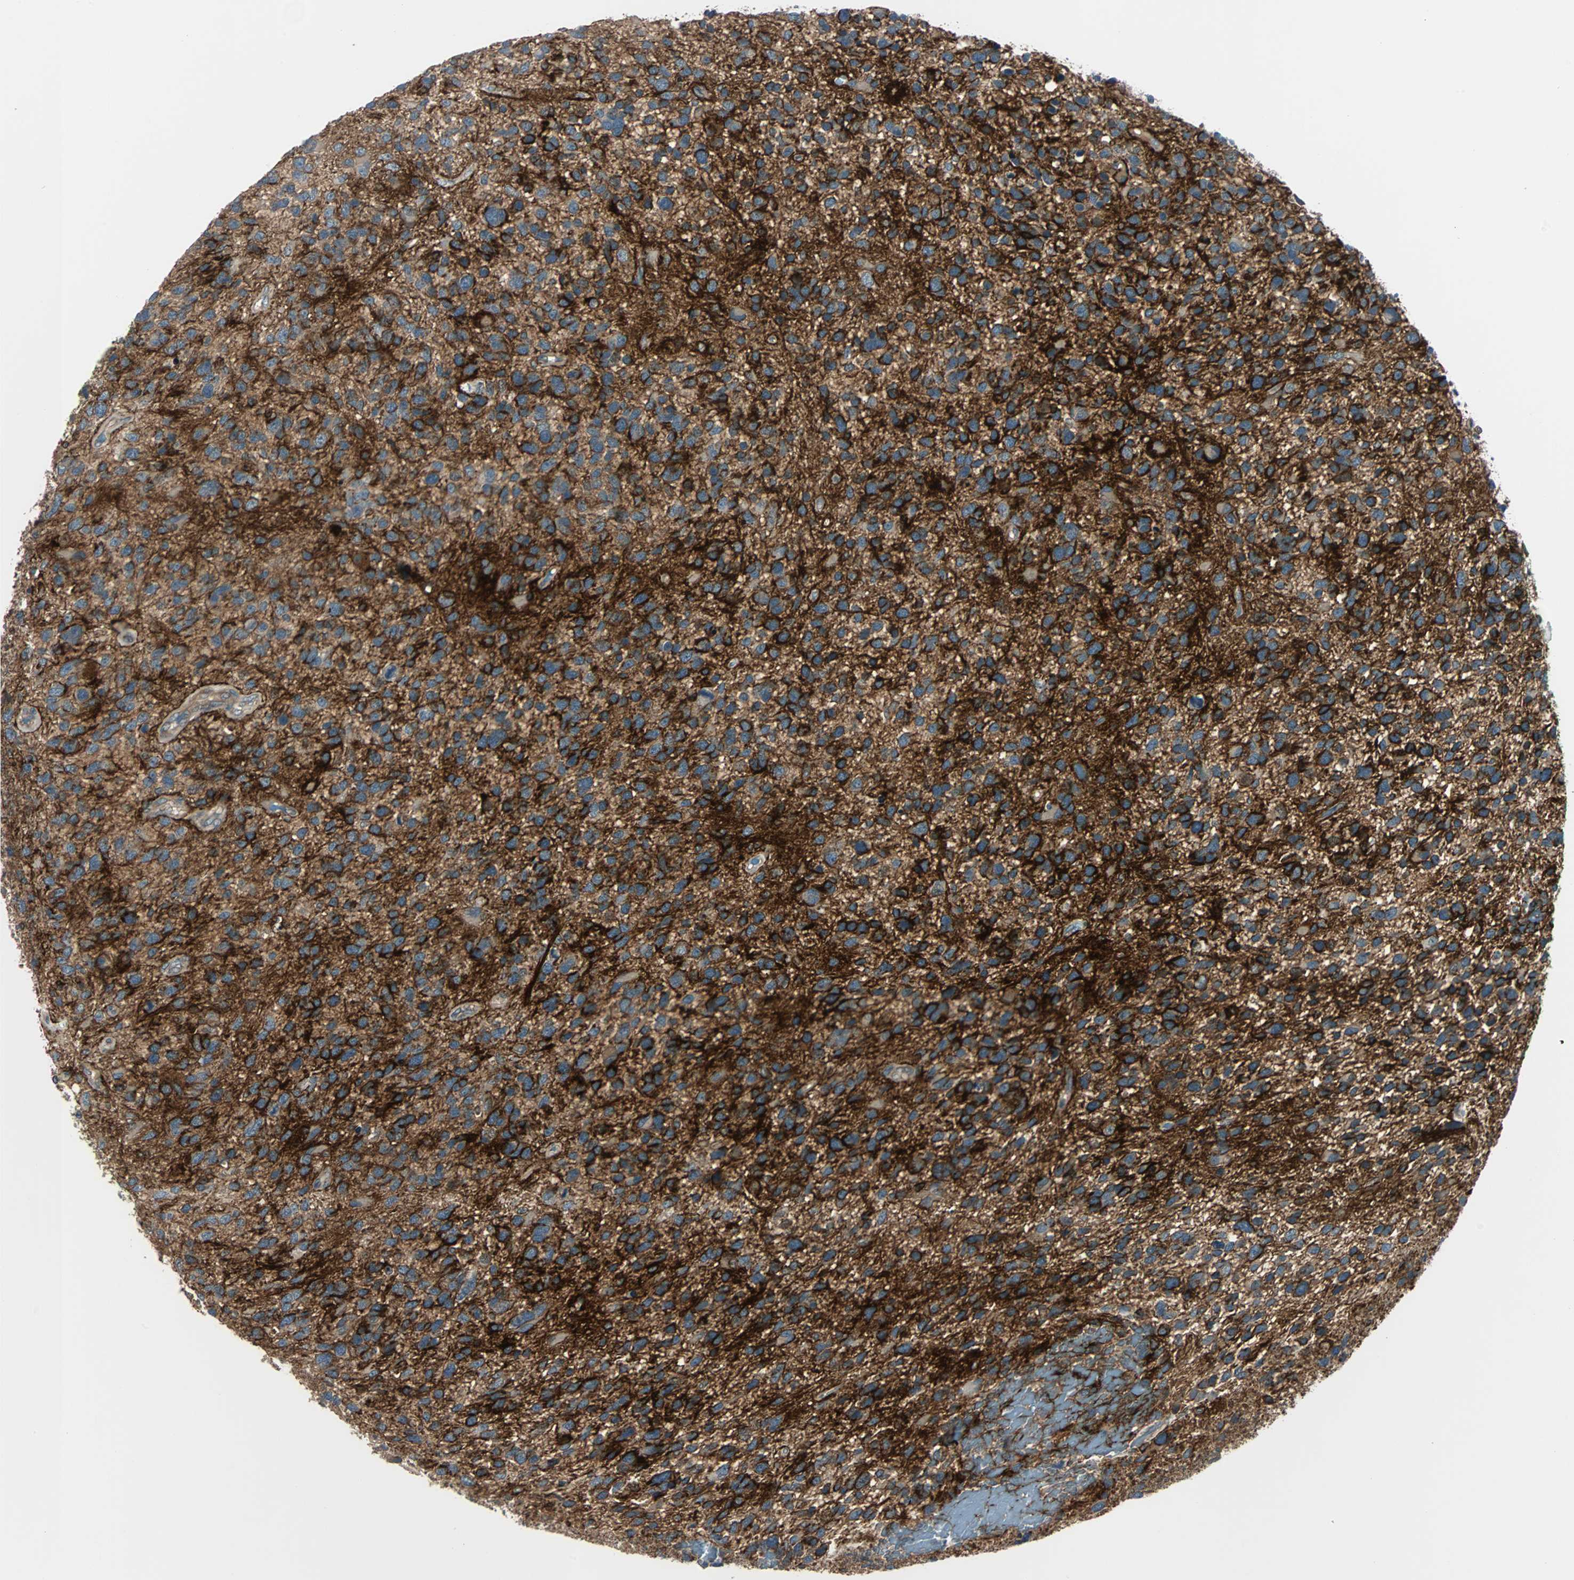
{"staining": {"intensity": "strong", "quantity": "25%-75%", "location": "cytoplasmic/membranous"}, "tissue": "glioma", "cell_type": "Tumor cells", "image_type": "cancer", "snomed": [{"axis": "morphology", "description": "Glioma, malignant, High grade"}, {"axis": "topography", "description": "Brain"}], "caption": "A micrograph of glioma stained for a protein exhibits strong cytoplasmic/membranous brown staining in tumor cells.", "gene": "ARF1", "patient": {"sex": "female", "age": 58}}